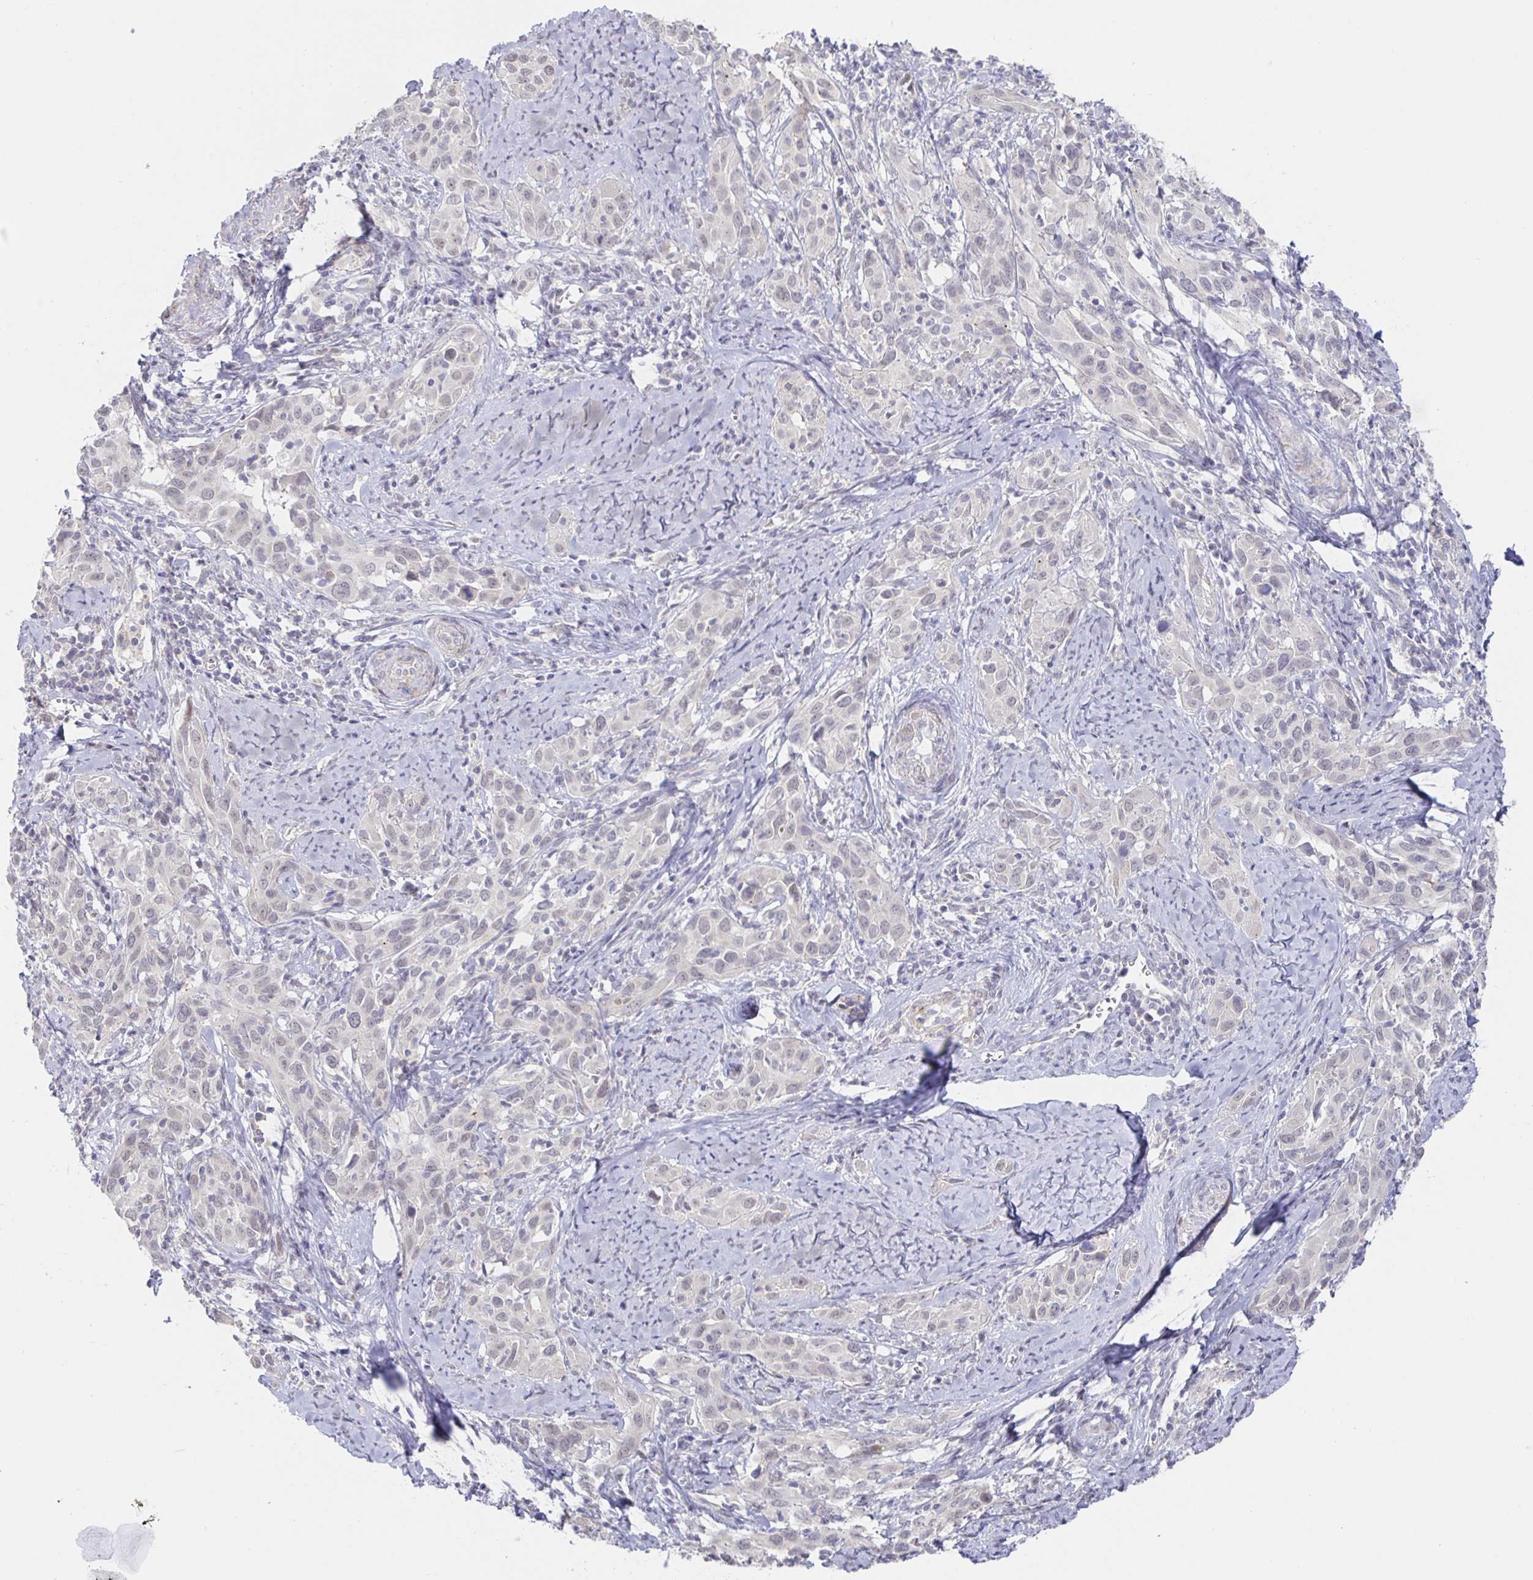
{"staining": {"intensity": "negative", "quantity": "none", "location": "none"}, "tissue": "cervical cancer", "cell_type": "Tumor cells", "image_type": "cancer", "snomed": [{"axis": "morphology", "description": "Squamous cell carcinoma, NOS"}, {"axis": "topography", "description": "Cervix"}], "caption": "Tumor cells show no significant protein staining in squamous cell carcinoma (cervical).", "gene": "CIT", "patient": {"sex": "female", "age": 51}}